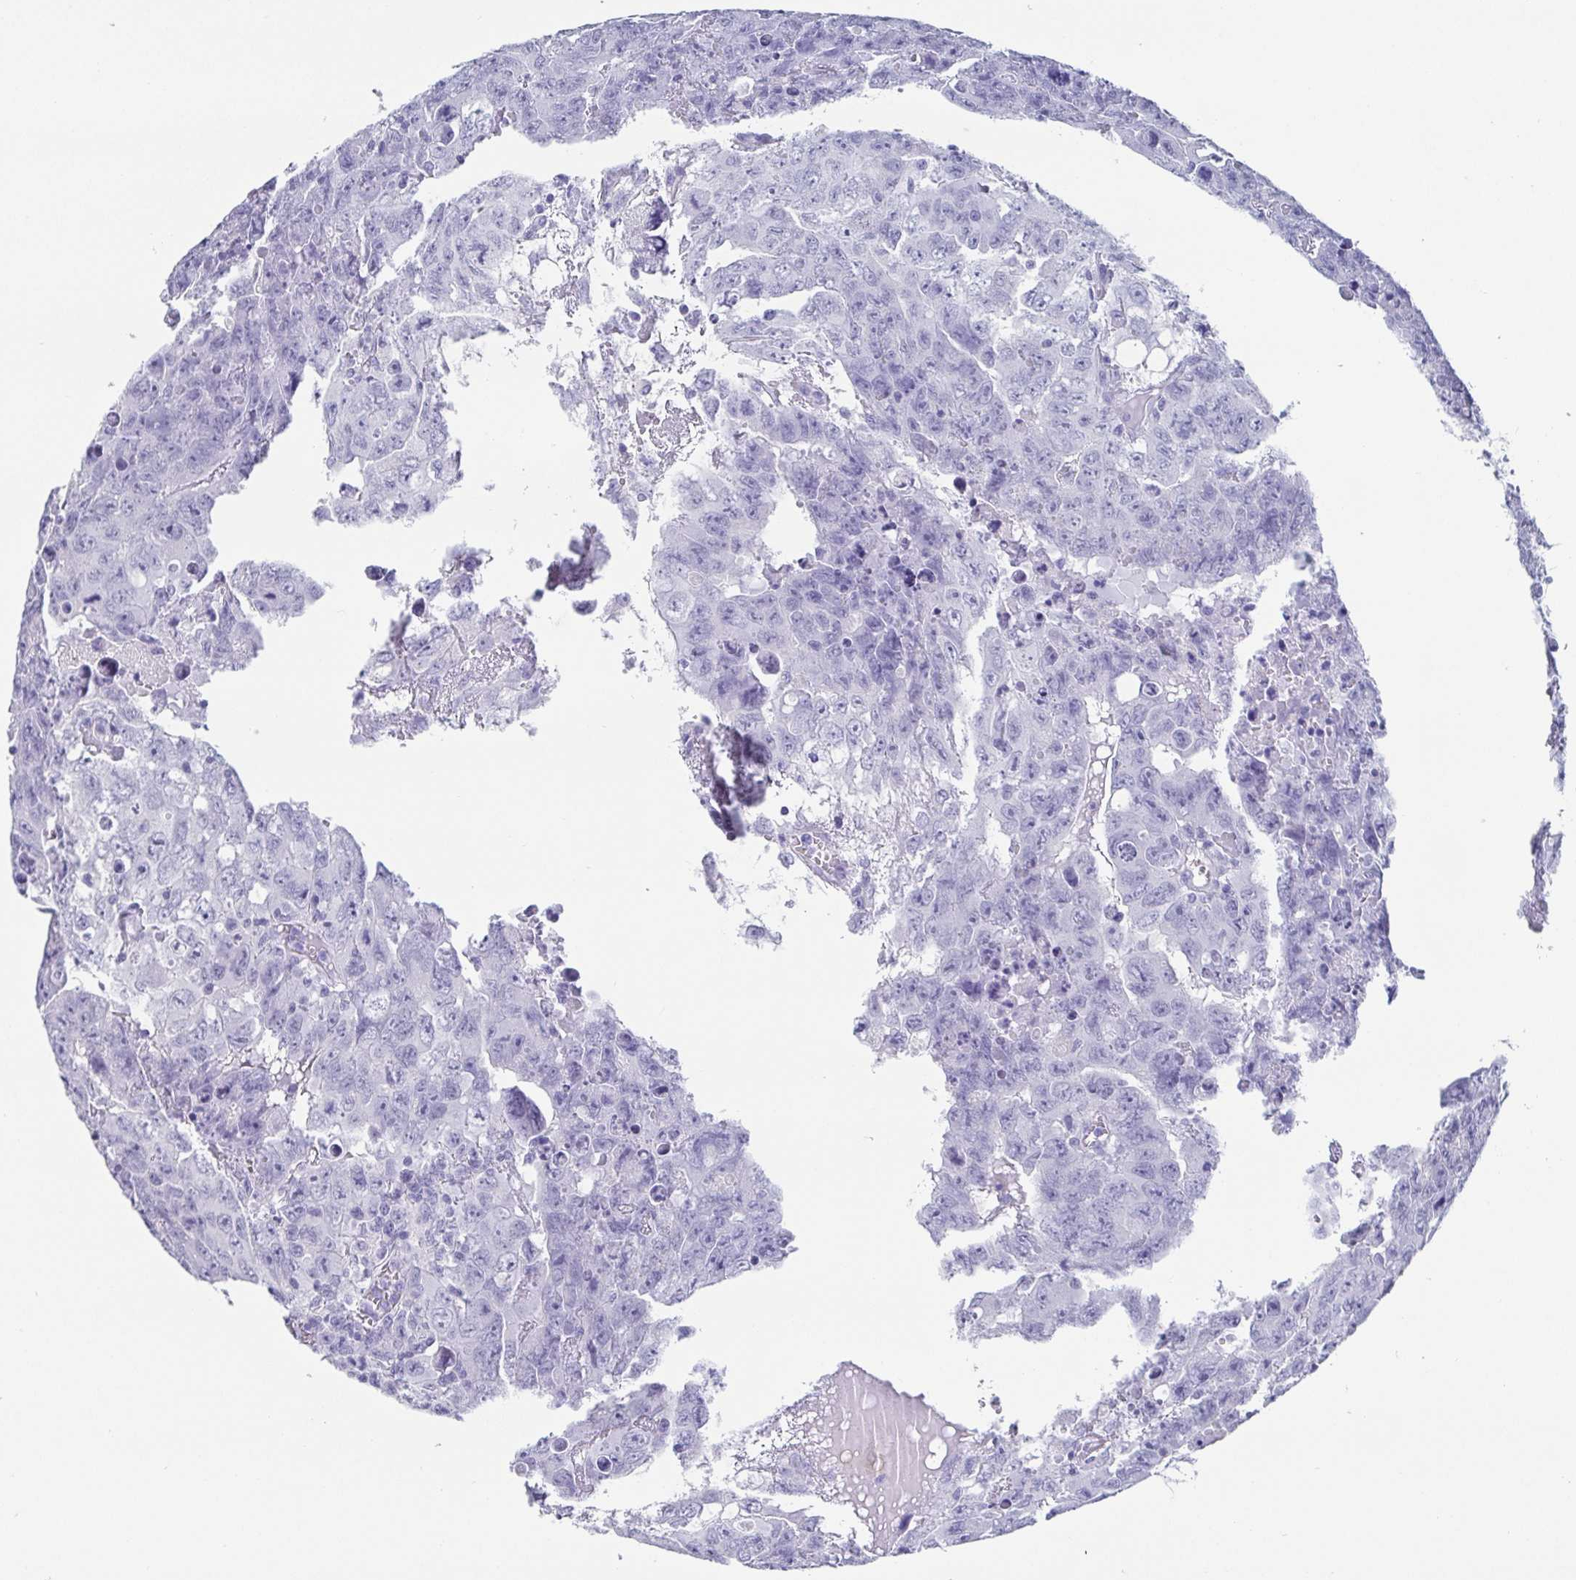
{"staining": {"intensity": "negative", "quantity": "none", "location": "none"}, "tissue": "testis cancer", "cell_type": "Tumor cells", "image_type": "cancer", "snomed": [{"axis": "morphology", "description": "Carcinoma, Embryonal, NOS"}, {"axis": "topography", "description": "Testis"}], "caption": "An image of human testis cancer (embryonal carcinoma) is negative for staining in tumor cells.", "gene": "SCGN", "patient": {"sex": "male", "age": 24}}